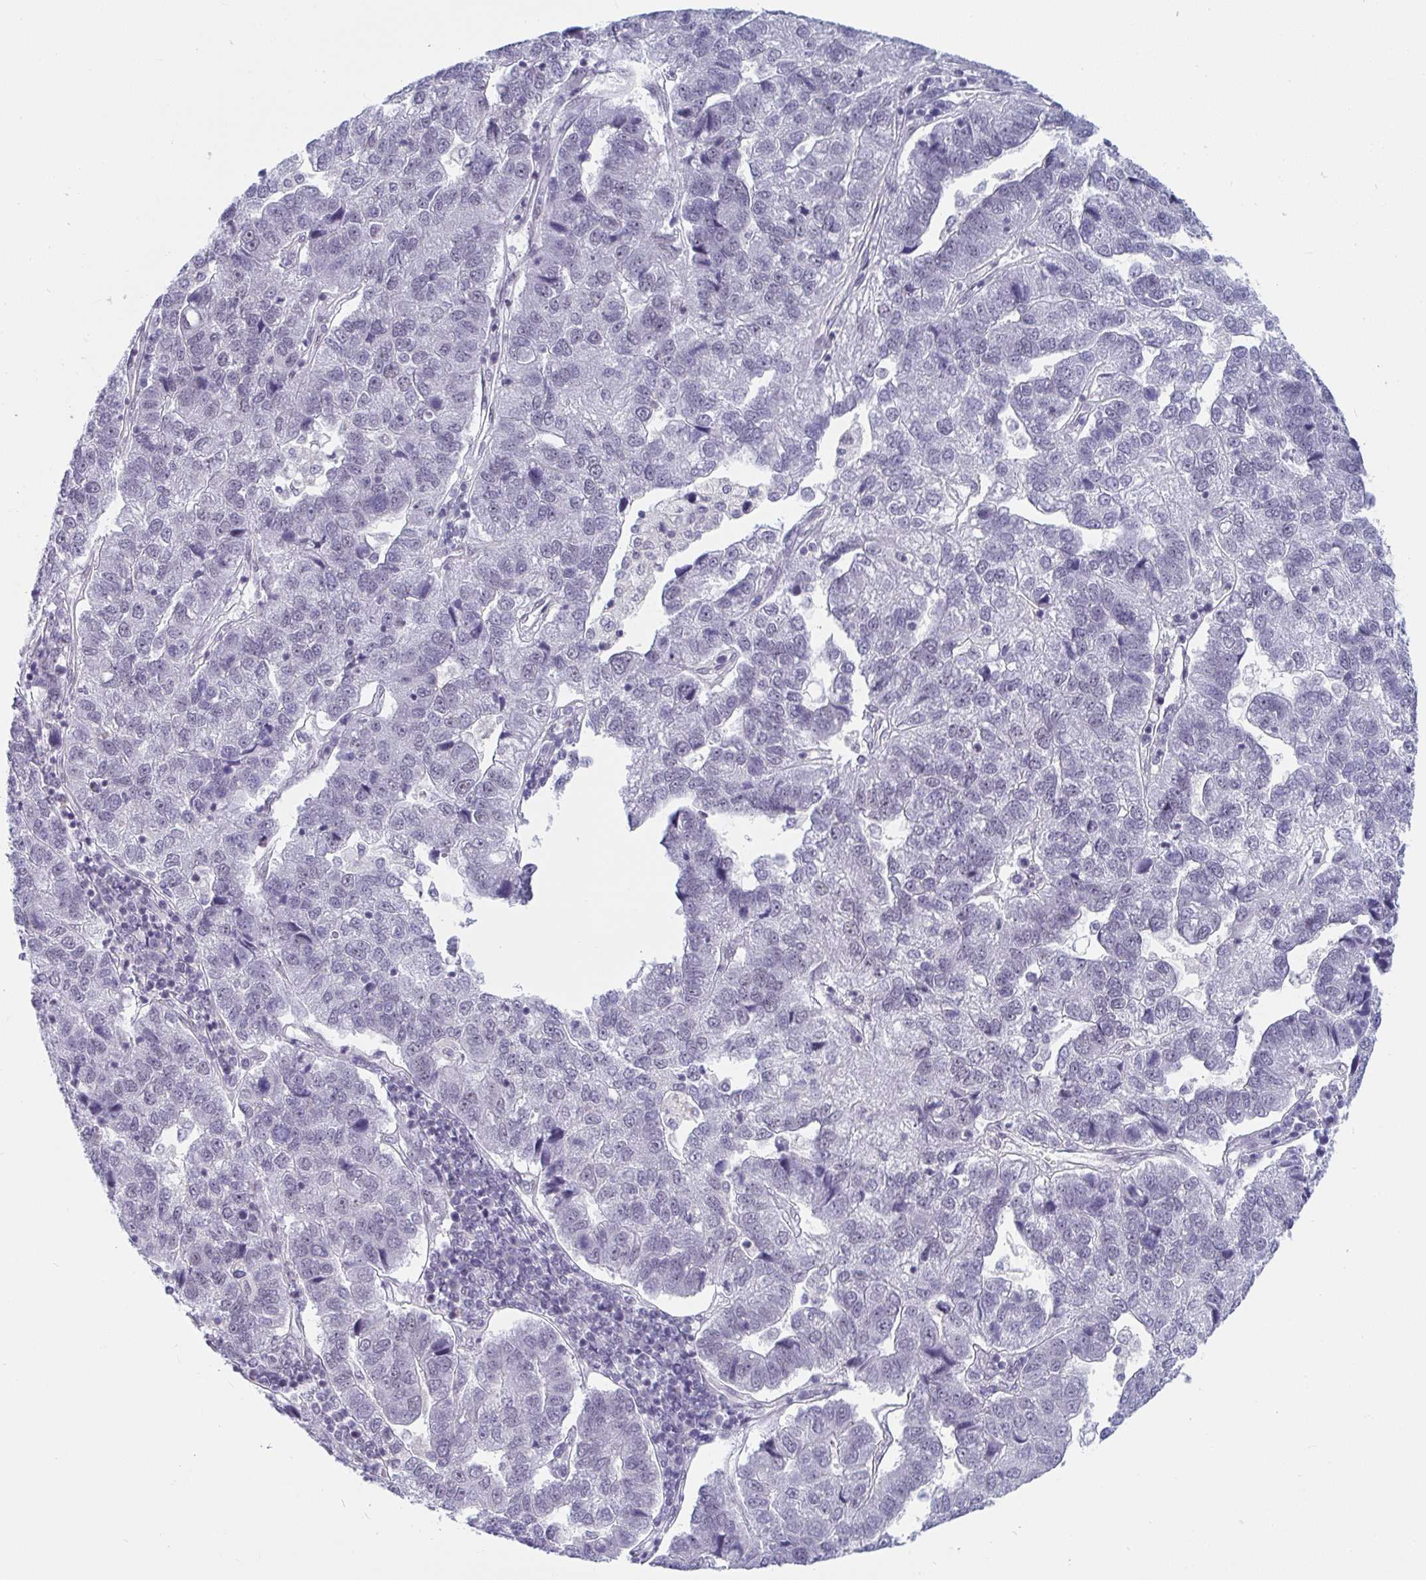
{"staining": {"intensity": "negative", "quantity": "none", "location": "none"}, "tissue": "pancreatic cancer", "cell_type": "Tumor cells", "image_type": "cancer", "snomed": [{"axis": "morphology", "description": "Adenocarcinoma, NOS"}, {"axis": "topography", "description": "Pancreas"}], "caption": "The IHC micrograph has no significant expression in tumor cells of pancreatic cancer tissue.", "gene": "PRR14", "patient": {"sex": "female", "age": 61}}